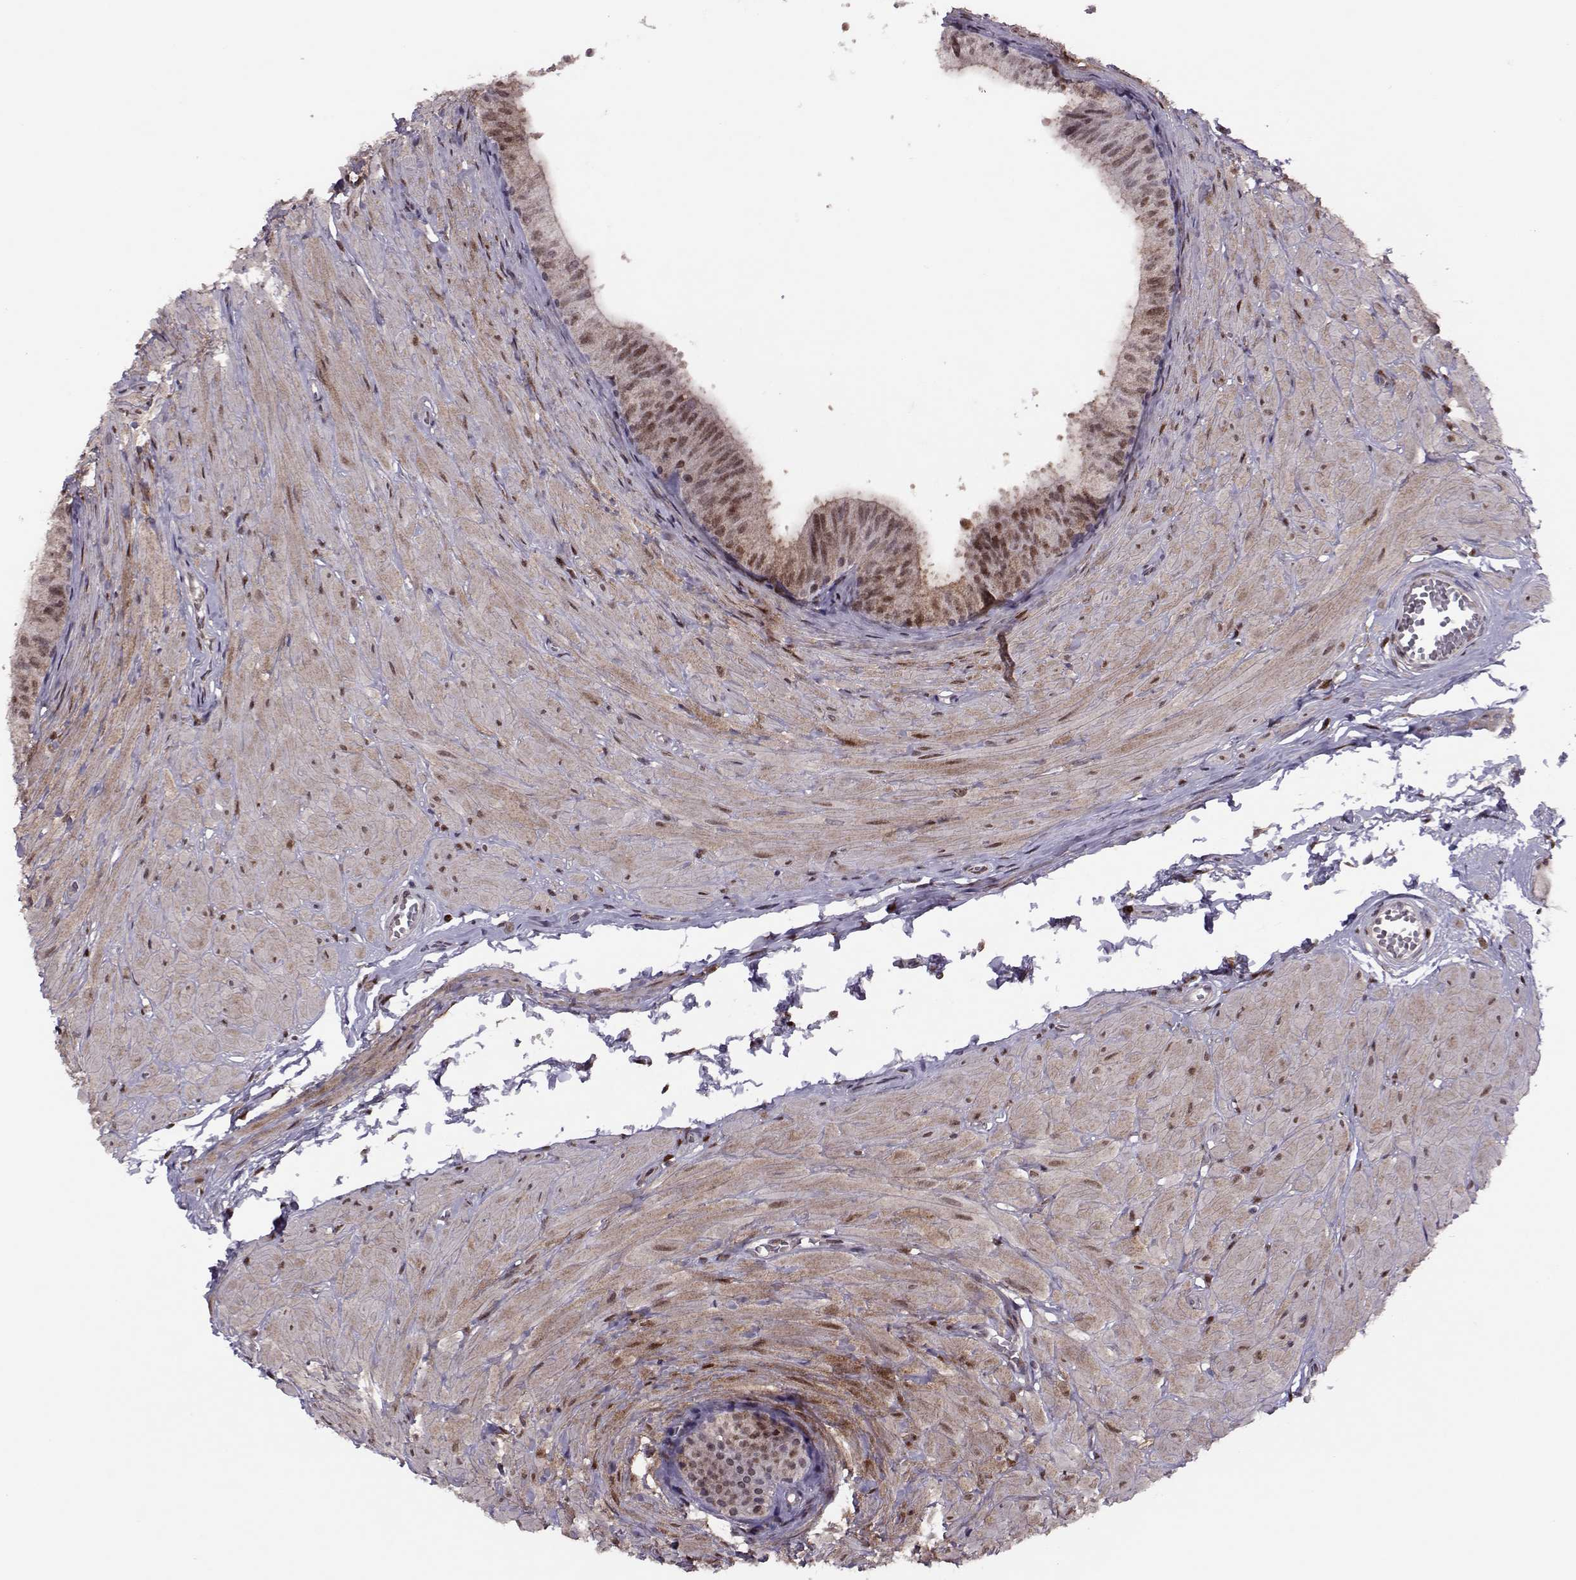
{"staining": {"intensity": "weak", "quantity": "25%-75%", "location": "cytoplasmic/membranous,nuclear"}, "tissue": "epididymis", "cell_type": "Glandular cells", "image_type": "normal", "snomed": [{"axis": "morphology", "description": "Normal tissue, NOS"}, {"axis": "topography", "description": "Epididymis"}, {"axis": "topography", "description": "Vas deferens"}], "caption": "Glandular cells exhibit weak cytoplasmic/membranous,nuclear expression in approximately 25%-75% of cells in normal epididymis. Immunohistochemistry (ihc) stains the protein in brown and the nuclei are stained blue.", "gene": "CDK4", "patient": {"sex": "male", "age": 23}}